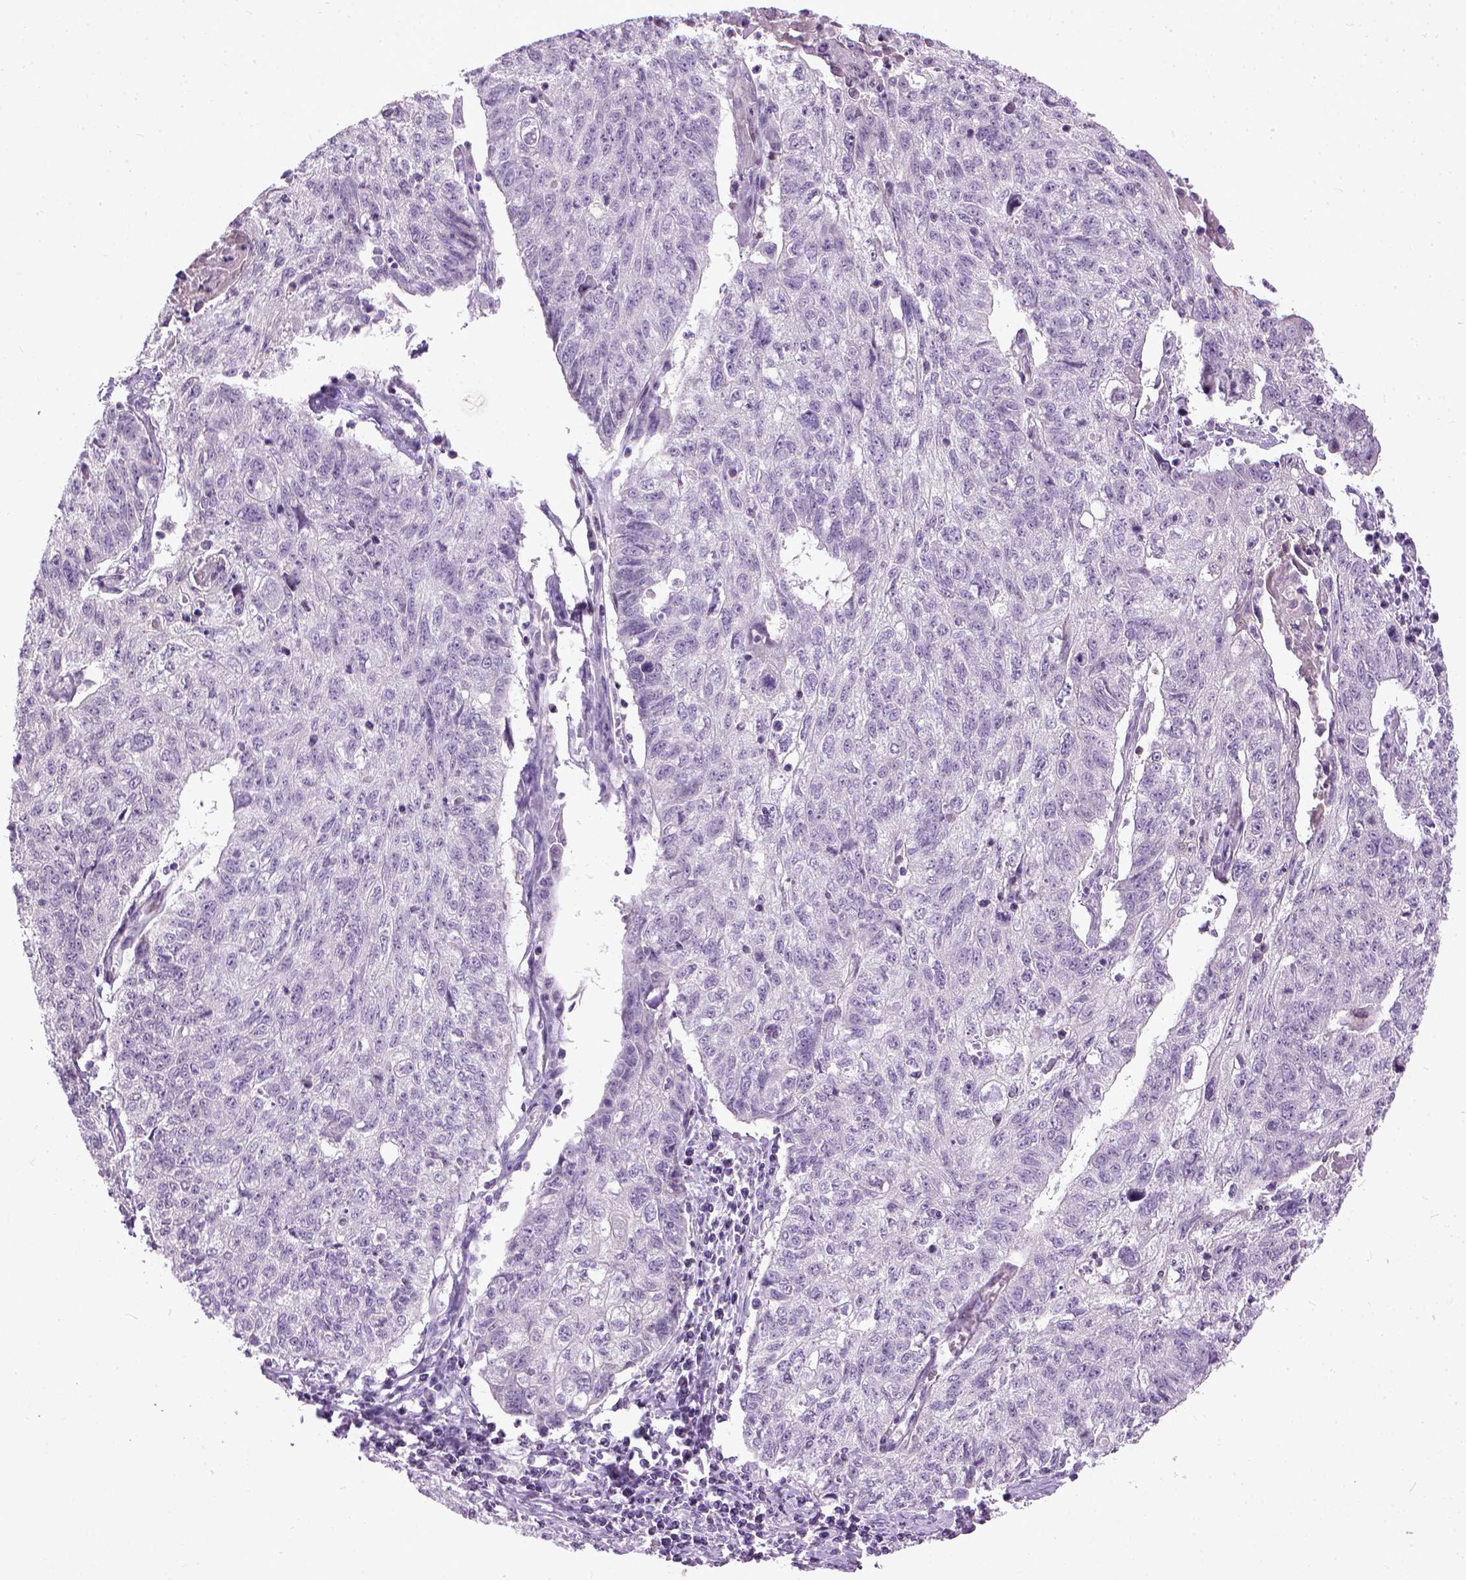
{"staining": {"intensity": "negative", "quantity": "none", "location": "none"}, "tissue": "lung cancer", "cell_type": "Tumor cells", "image_type": "cancer", "snomed": [{"axis": "morphology", "description": "Normal morphology"}, {"axis": "morphology", "description": "Aneuploidy"}, {"axis": "morphology", "description": "Squamous cell carcinoma, NOS"}, {"axis": "topography", "description": "Lymph node"}, {"axis": "topography", "description": "Lung"}], "caption": "Immunohistochemistry (IHC) photomicrograph of neoplastic tissue: human lung cancer stained with DAB (3,3'-diaminobenzidine) shows no significant protein expression in tumor cells. (Immunohistochemistry (IHC), brightfield microscopy, high magnification).", "gene": "MAPT", "patient": {"sex": "female", "age": 76}}